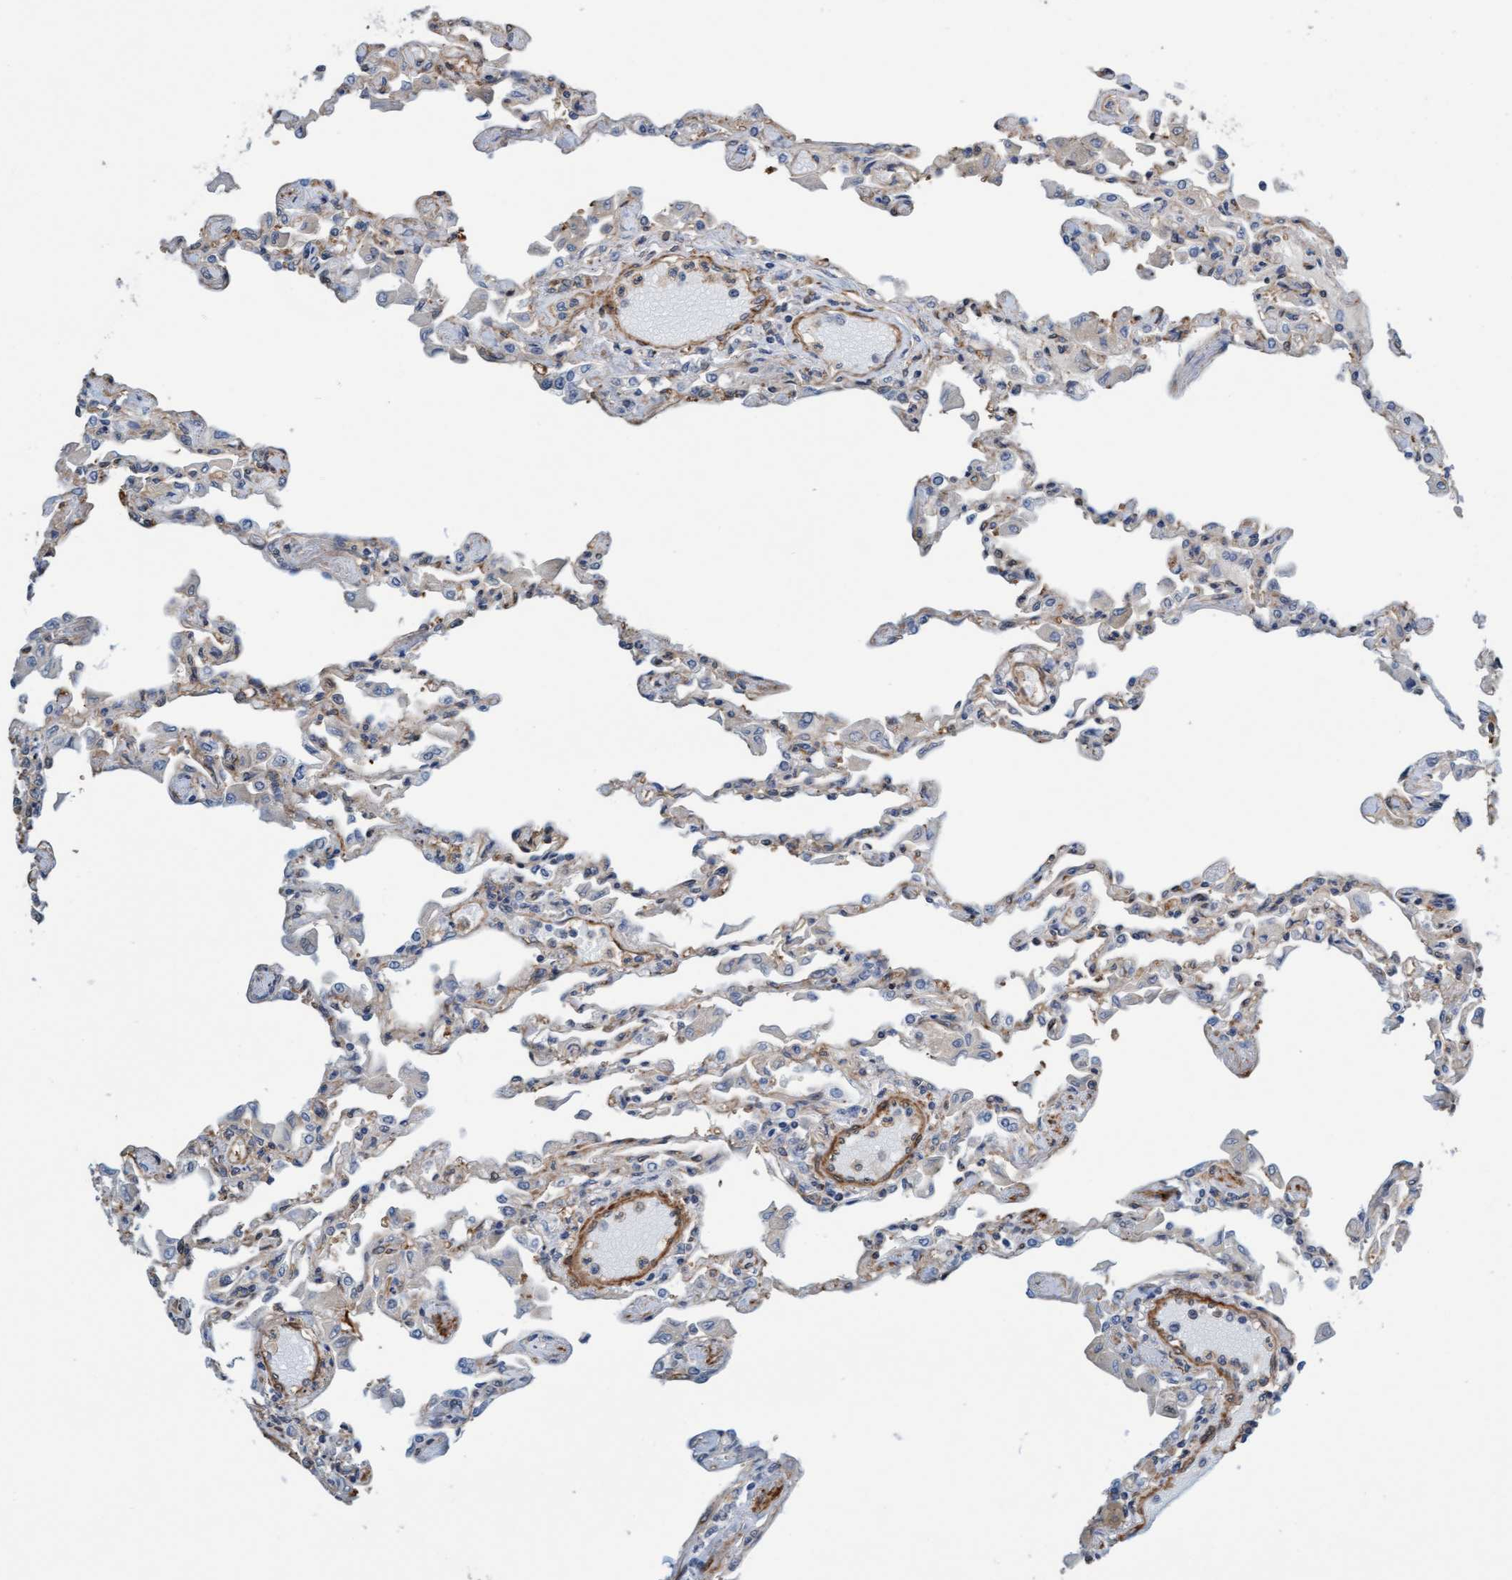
{"staining": {"intensity": "weak", "quantity": "25%-75%", "location": "cytoplasmic/membranous"}, "tissue": "lung", "cell_type": "Alveolar cells", "image_type": "normal", "snomed": [{"axis": "morphology", "description": "Normal tissue, NOS"}, {"axis": "topography", "description": "Bronchus"}, {"axis": "topography", "description": "Lung"}], "caption": "Immunohistochemical staining of normal lung exhibits weak cytoplasmic/membranous protein expression in approximately 25%-75% of alveolar cells. (Stains: DAB in brown, nuclei in blue, Microscopy: brightfield microscopy at high magnification).", "gene": "FMNL3", "patient": {"sex": "female", "age": 49}}